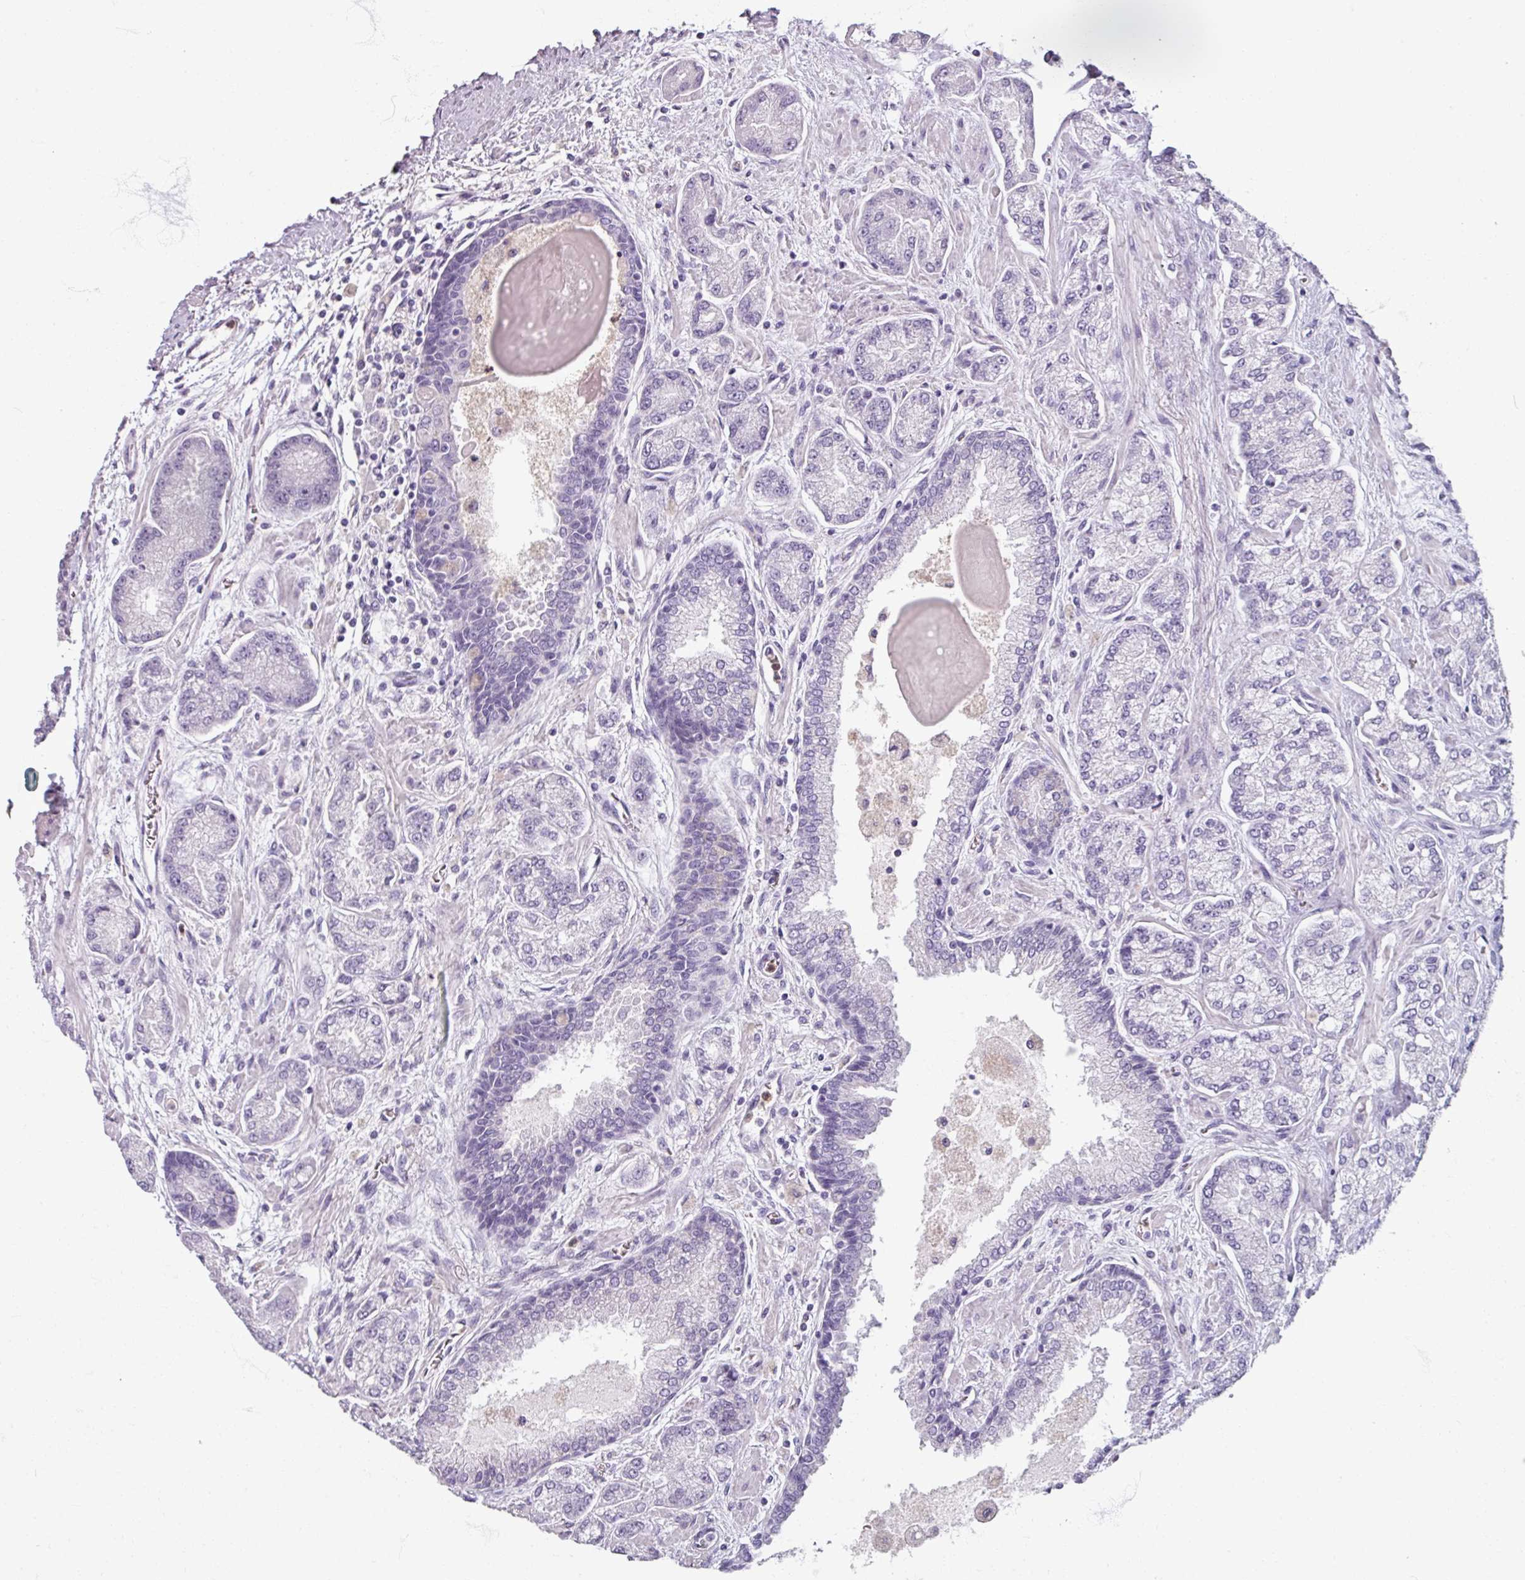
{"staining": {"intensity": "negative", "quantity": "none", "location": "none"}, "tissue": "prostate cancer", "cell_type": "Tumor cells", "image_type": "cancer", "snomed": [{"axis": "morphology", "description": "Adenocarcinoma, High grade"}, {"axis": "topography", "description": "Prostate"}], "caption": "Tumor cells show no significant staining in prostate cancer (high-grade adenocarcinoma). The staining is performed using DAB (3,3'-diaminobenzidine) brown chromogen with nuclei counter-stained in using hematoxylin.", "gene": "ARG1", "patient": {"sex": "male", "age": 68}}